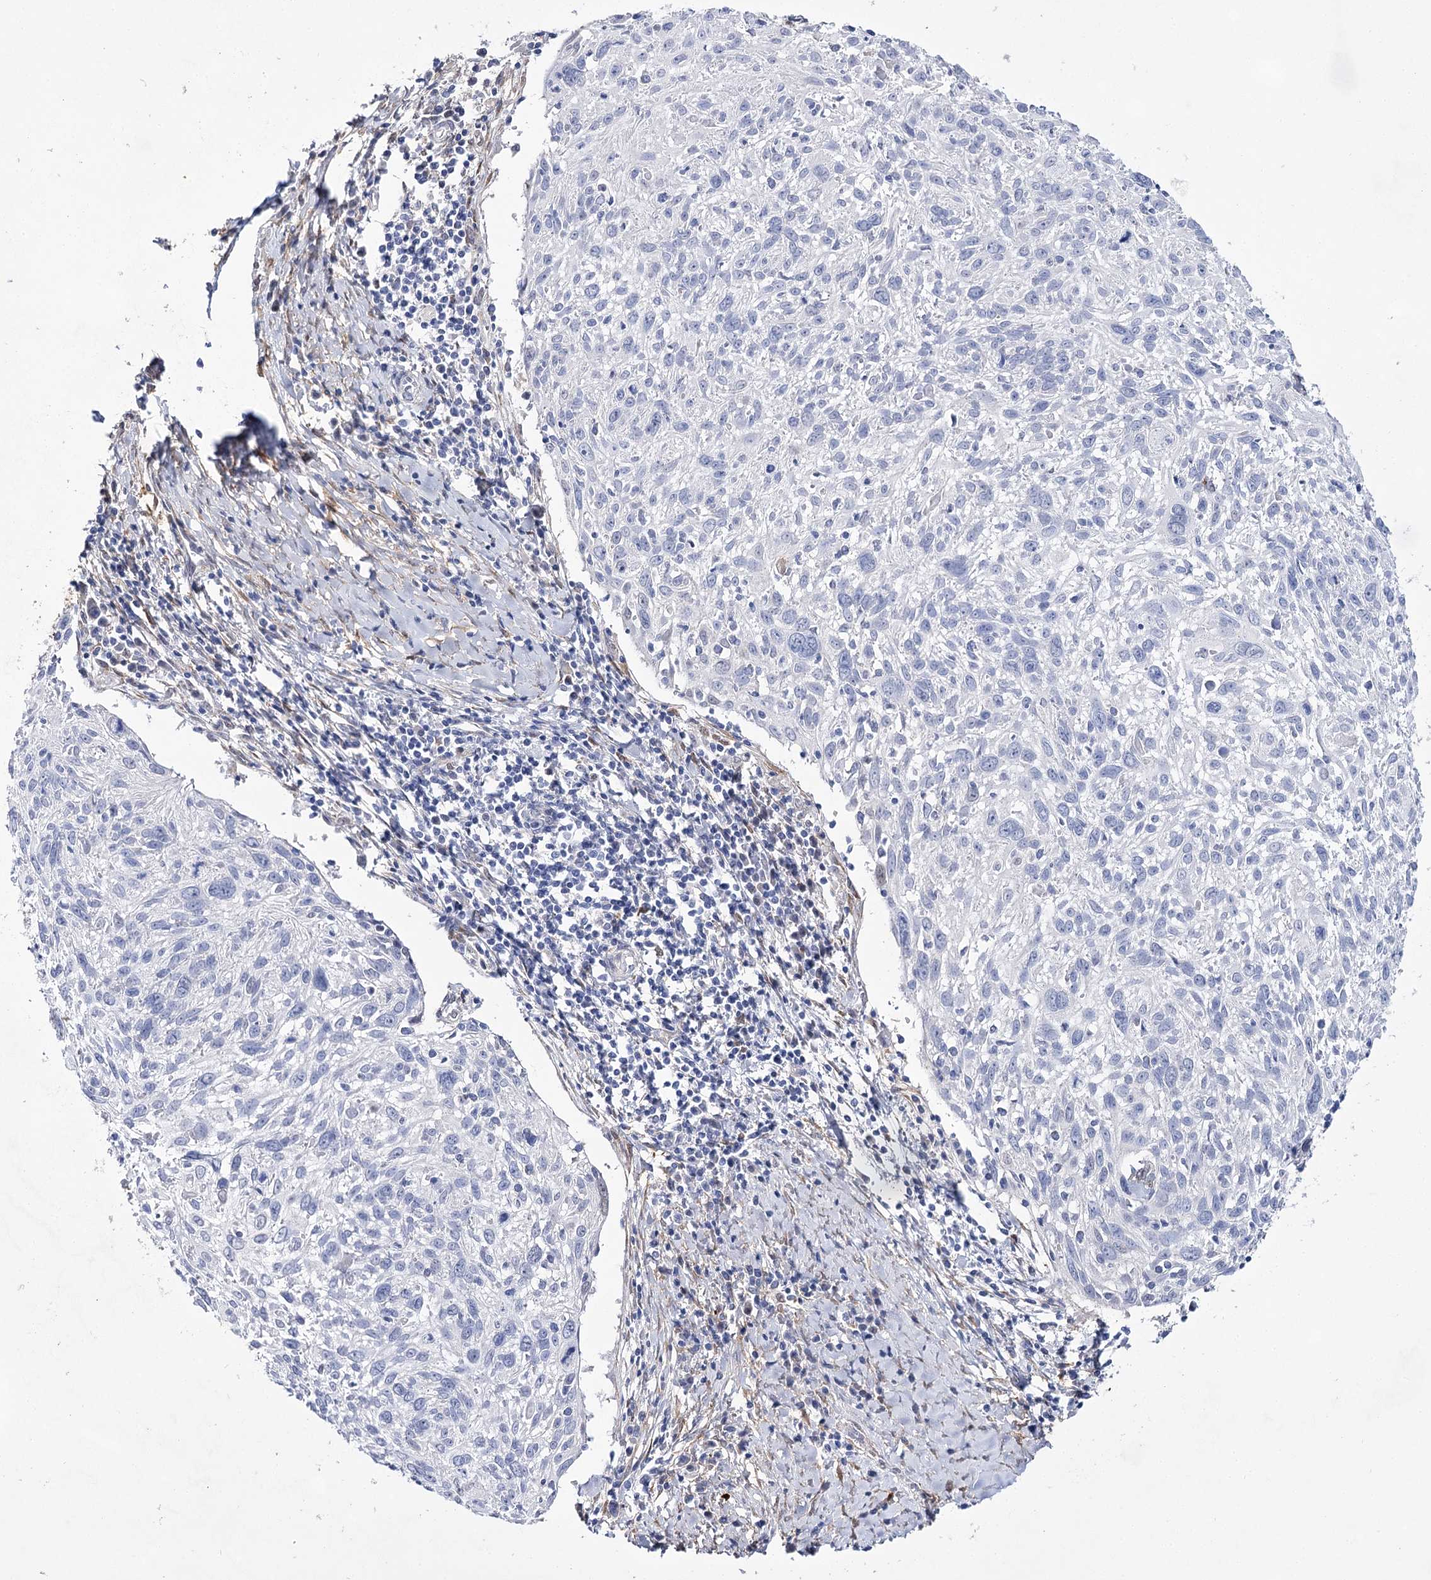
{"staining": {"intensity": "negative", "quantity": "none", "location": "none"}, "tissue": "cervical cancer", "cell_type": "Tumor cells", "image_type": "cancer", "snomed": [{"axis": "morphology", "description": "Squamous cell carcinoma, NOS"}, {"axis": "topography", "description": "Cervix"}], "caption": "Image shows no significant protein positivity in tumor cells of cervical cancer (squamous cell carcinoma).", "gene": "UGDH", "patient": {"sex": "female", "age": 51}}